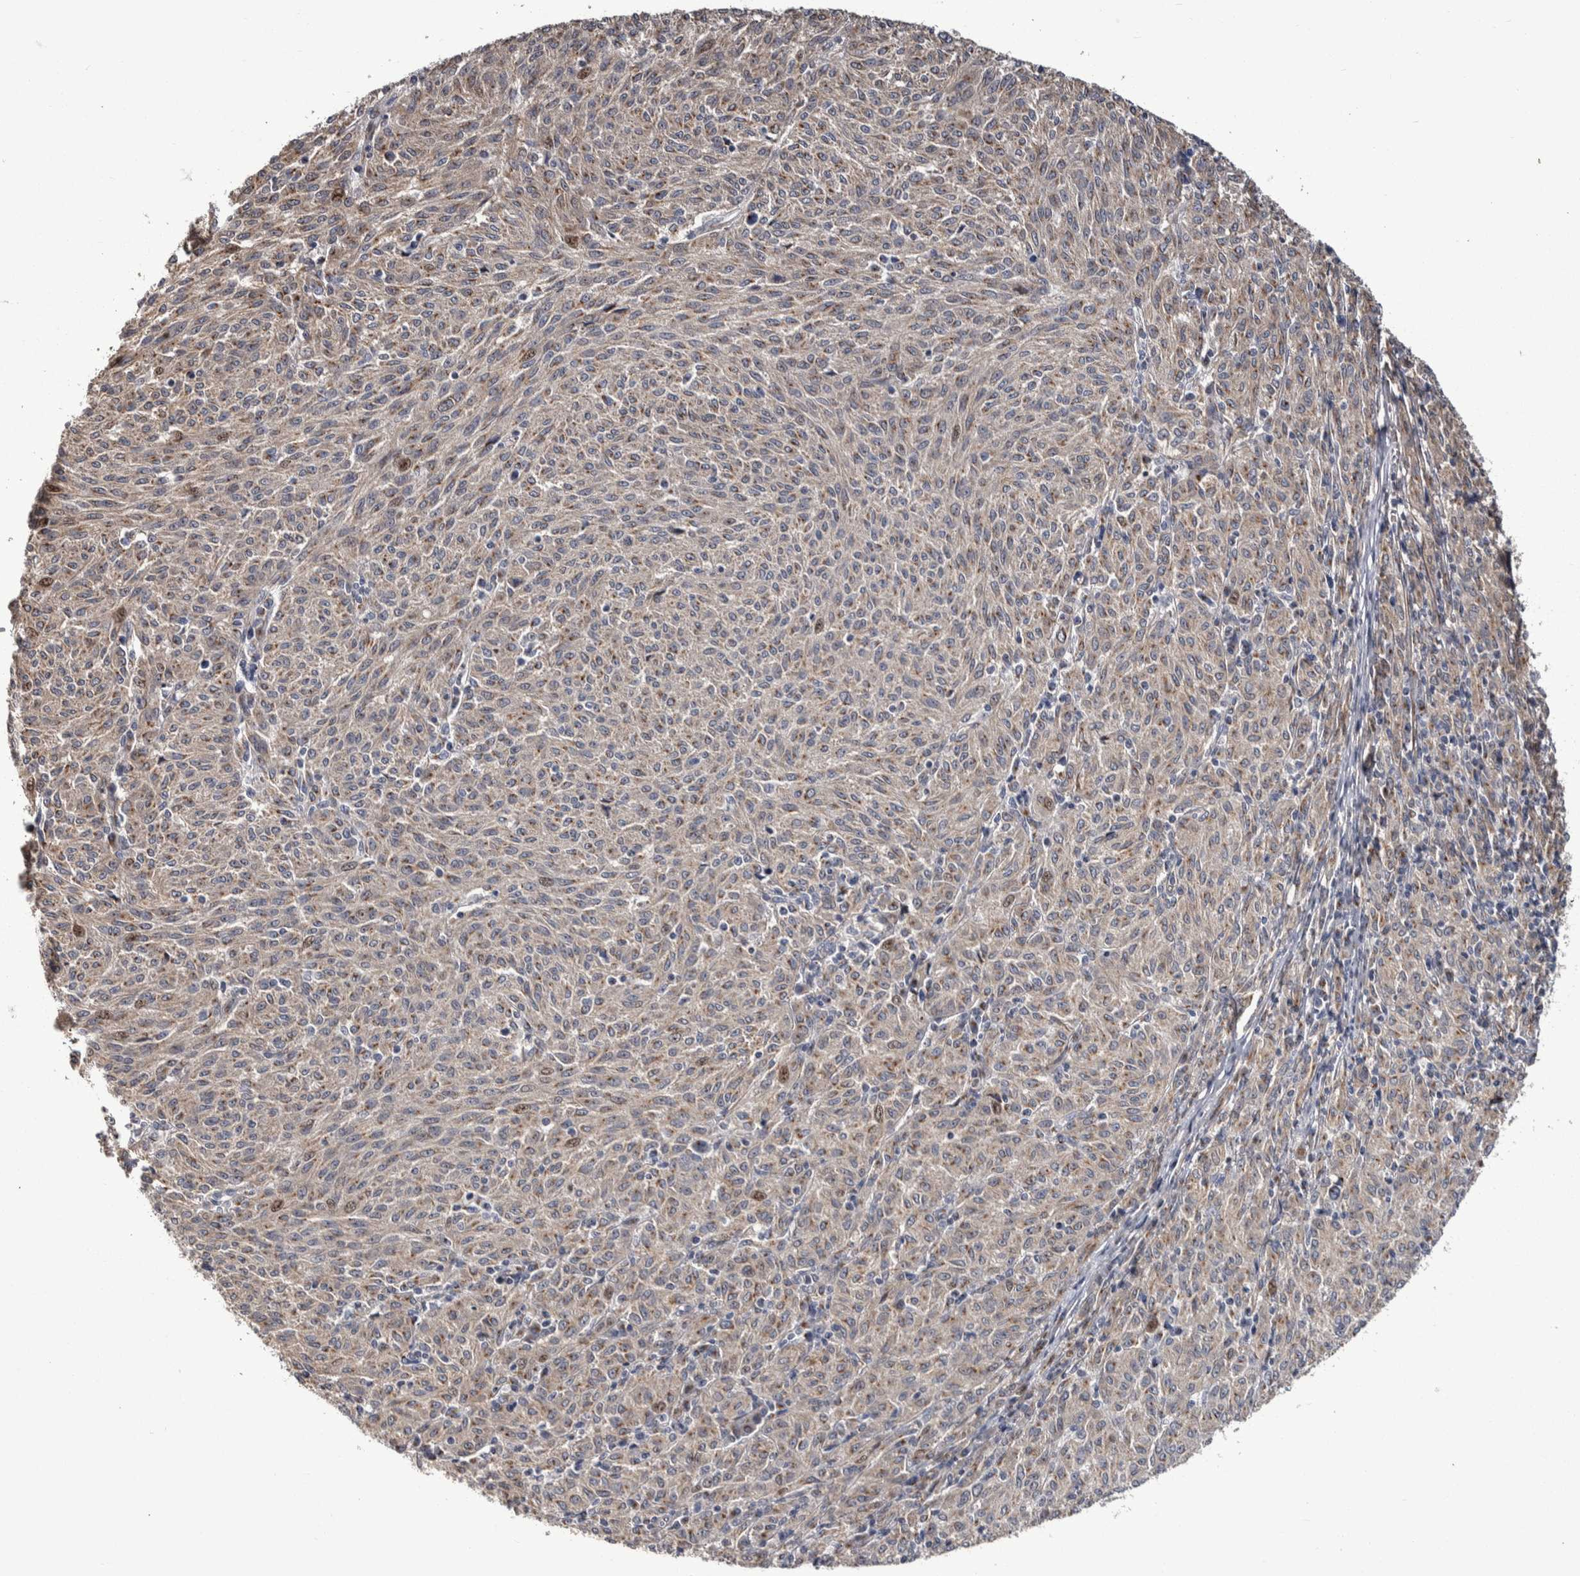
{"staining": {"intensity": "moderate", "quantity": "25%-75%", "location": "cytoplasmic/membranous"}, "tissue": "melanoma", "cell_type": "Tumor cells", "image_type": "cancer", "snomed": [{"axis": "morphology", "description": "Malignant melanoma, NOS"}, {"axis": "topography", "description": "Skin"}], "caption": "High-power microscopy captured an immunohistochemistry (IHC) image of melanoma, revealing moderate cytoplasmic/membranous expression in approximately 25%-75% of tumor cells.", "gene": "CANT1", "patient": {"sex": "female", "age": 72}}